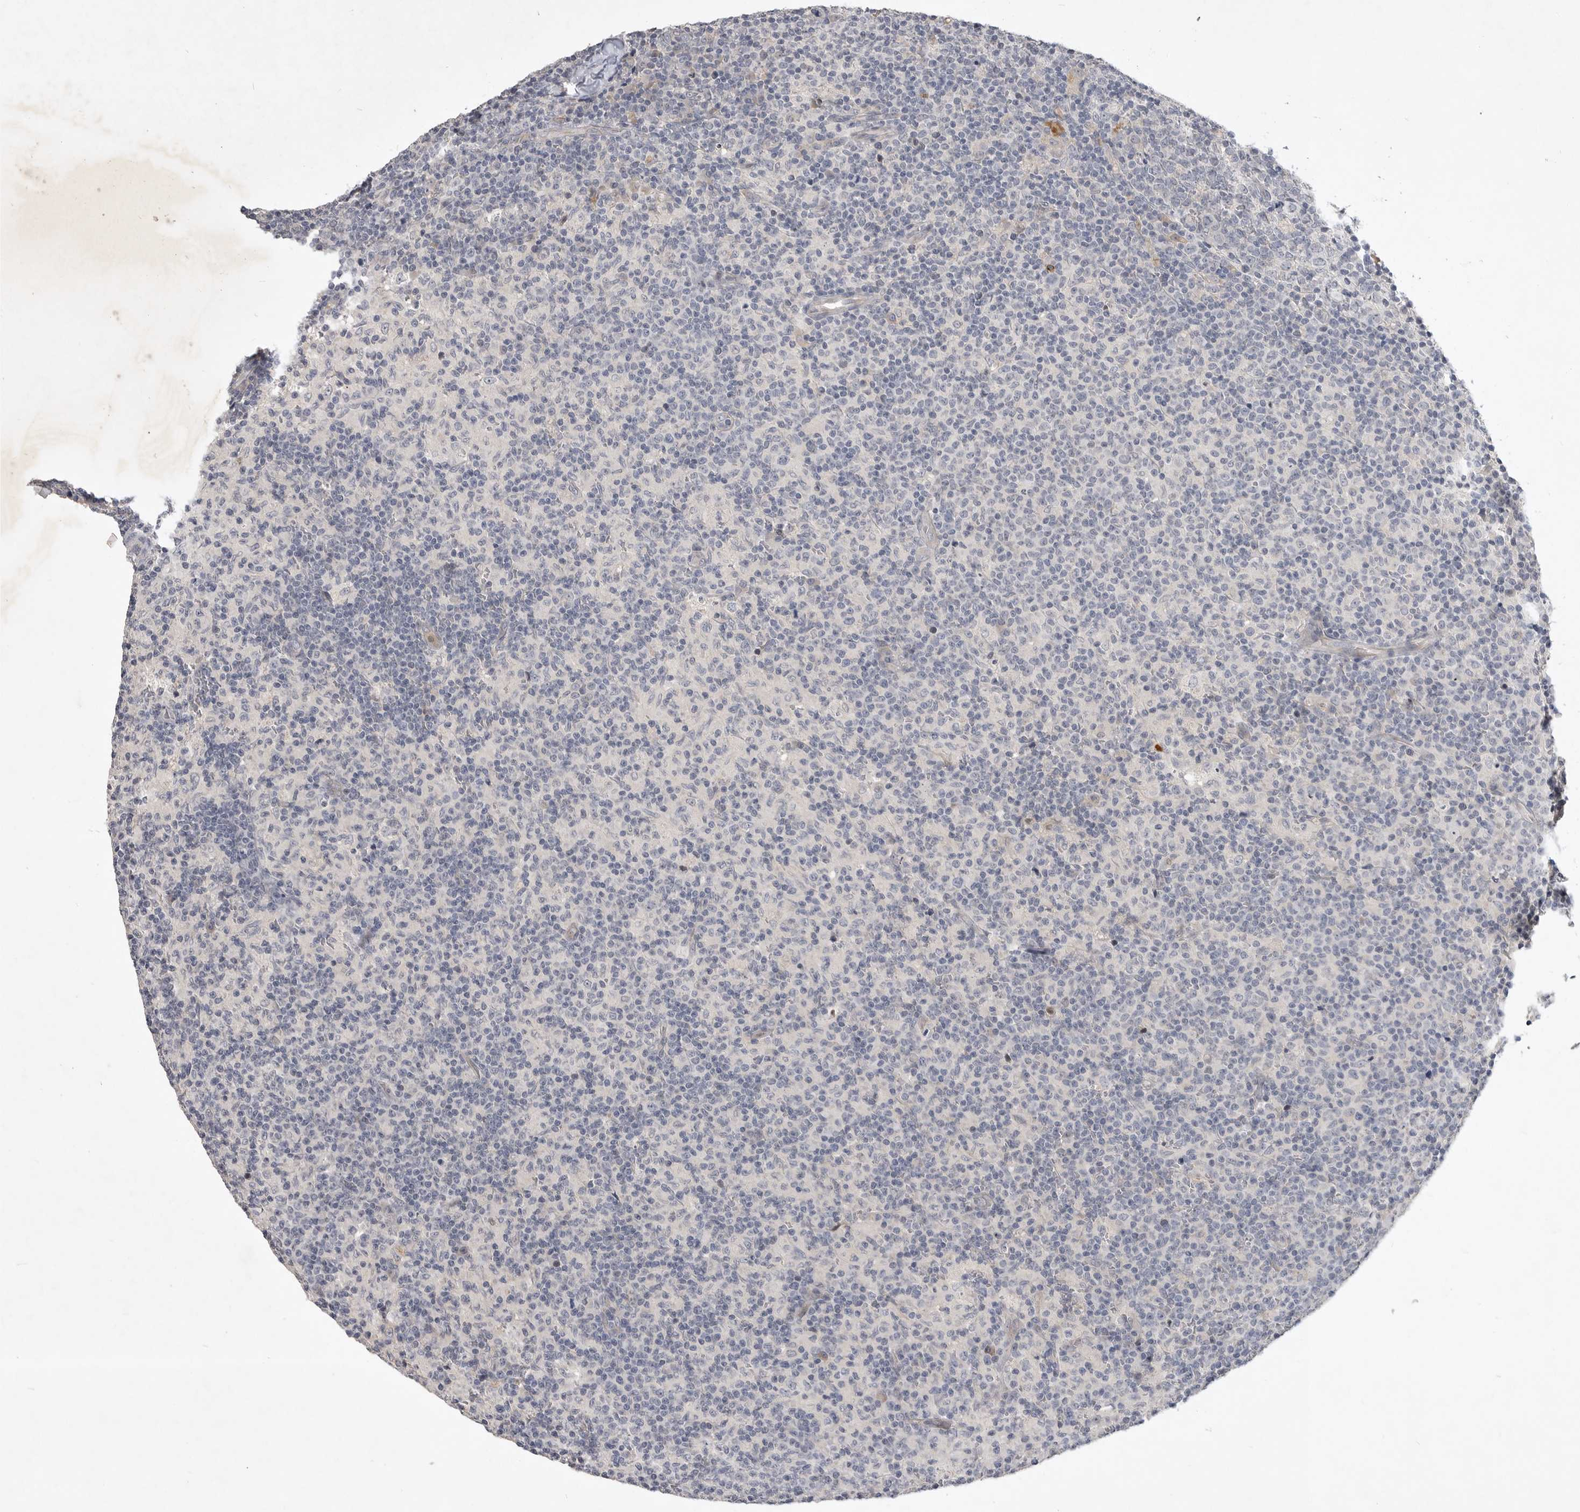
{"staining": {"intensity": "negative", "quantity": "none", "location": "none"}, "tissue": "lymph node", "cell_type": "Germinal center cells", "image_type": "normal", "snomed": [{"axis": "morphology", "description": "Normal tissue, NOS"}, {"axis": "morphology", "description": "Inflammation, NOS"}, {"axis": "topography", "description": "Lymph node"}], "caption": "IHC of benign human lymph node exhibits no expression in germinal center cells.", "gene": "ITGAD", "patient": {"sex": "male", "age": 55}}